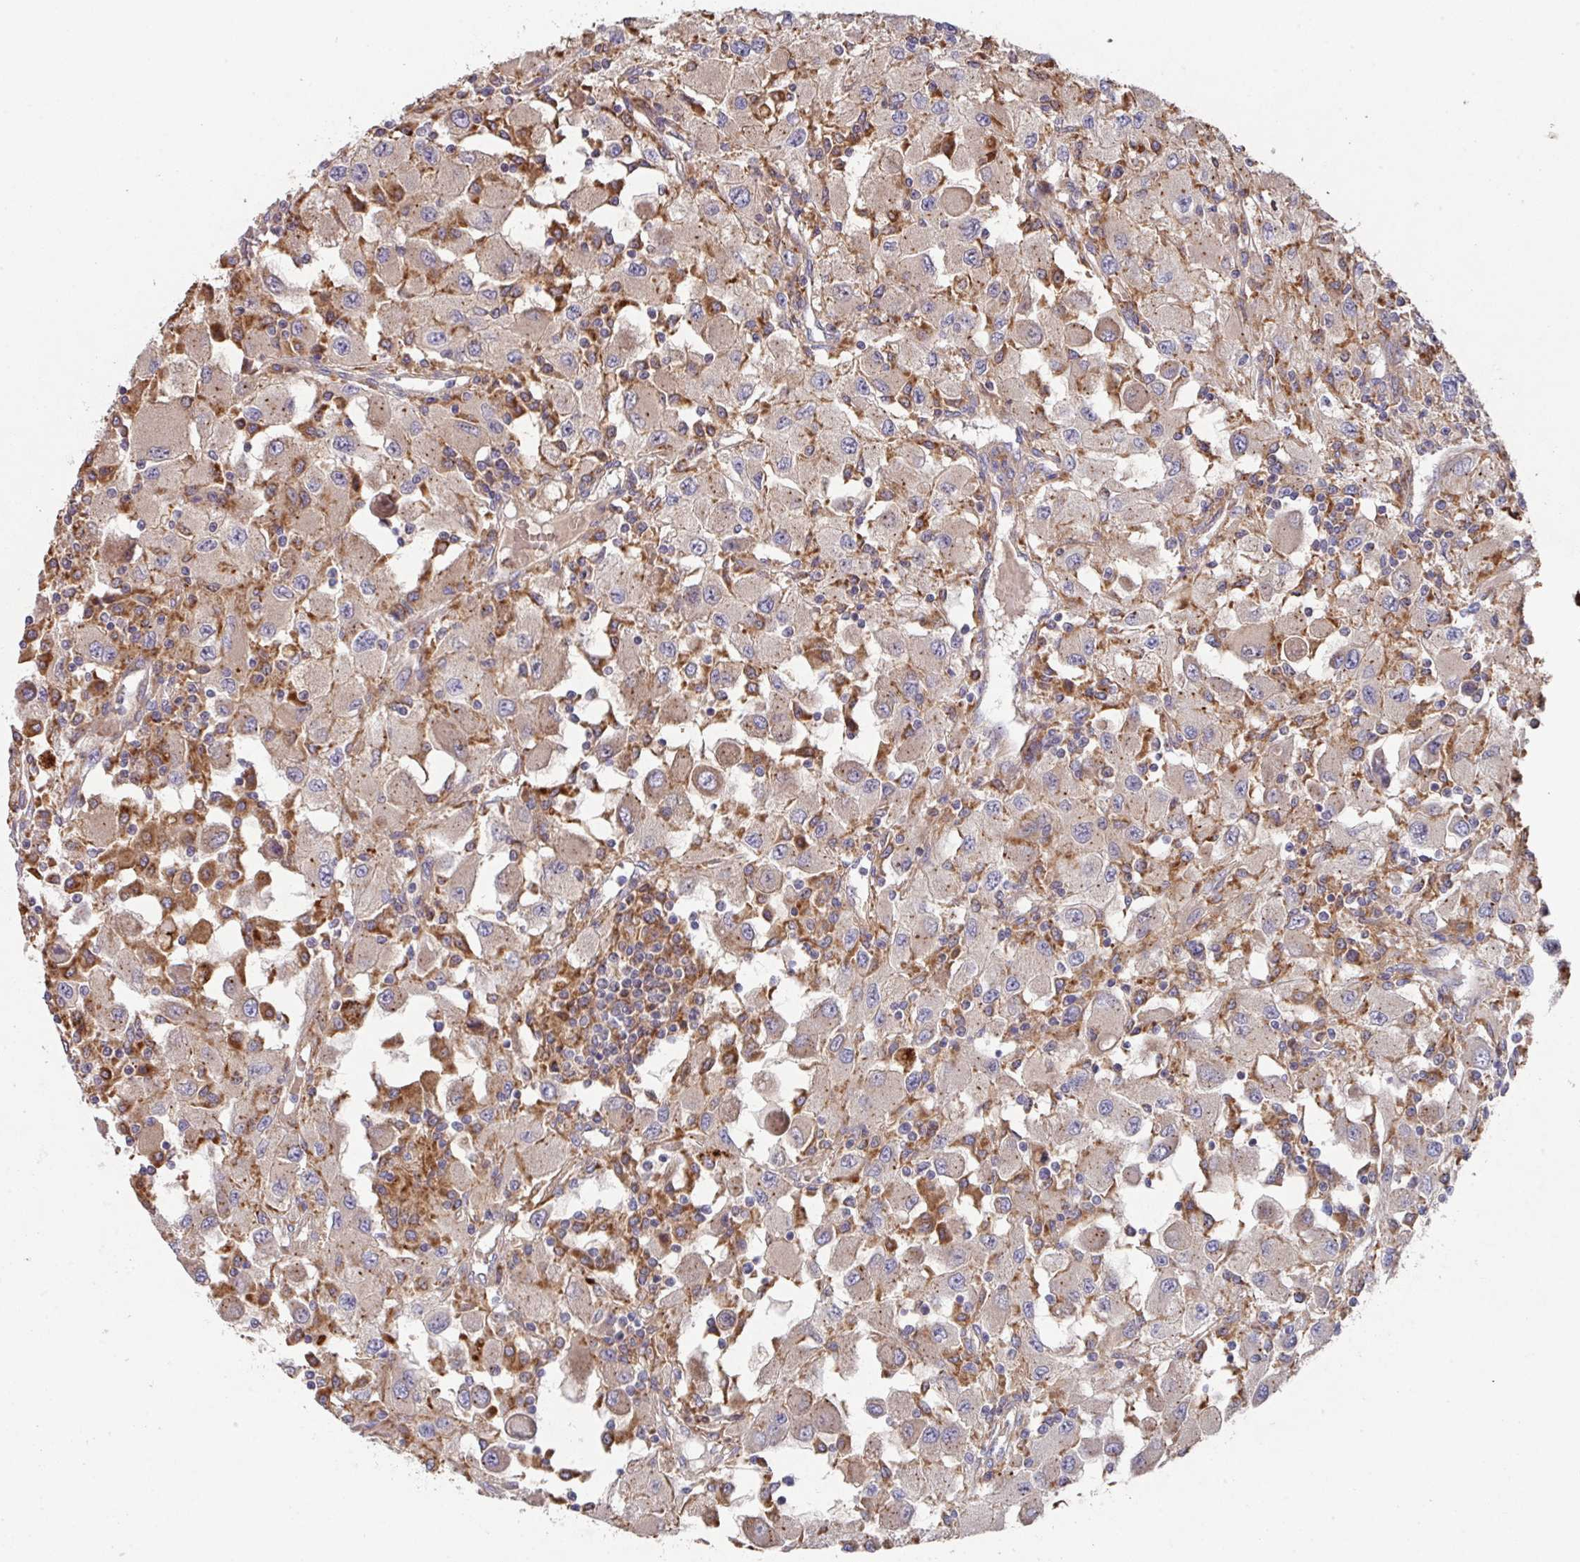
{"staining": {"intensity": "weak", "quantity": "<25%", "location": "cytoplasmic/membranous"}, "tissue": "renal cancer", "cell_type": "Tumor cells", "image_type": "cancer", "snomed": [{"axis": "morphology", "description": "Adenocarcinoma, NOS"}, {"axis": "topography", "description": "Kidney"}], "caption": "Tumor cells are negative for brown protein staining in renal adenocarcinoma.", "gene": "TRIM14", "patient": {"sex": "female", "age": 67}}